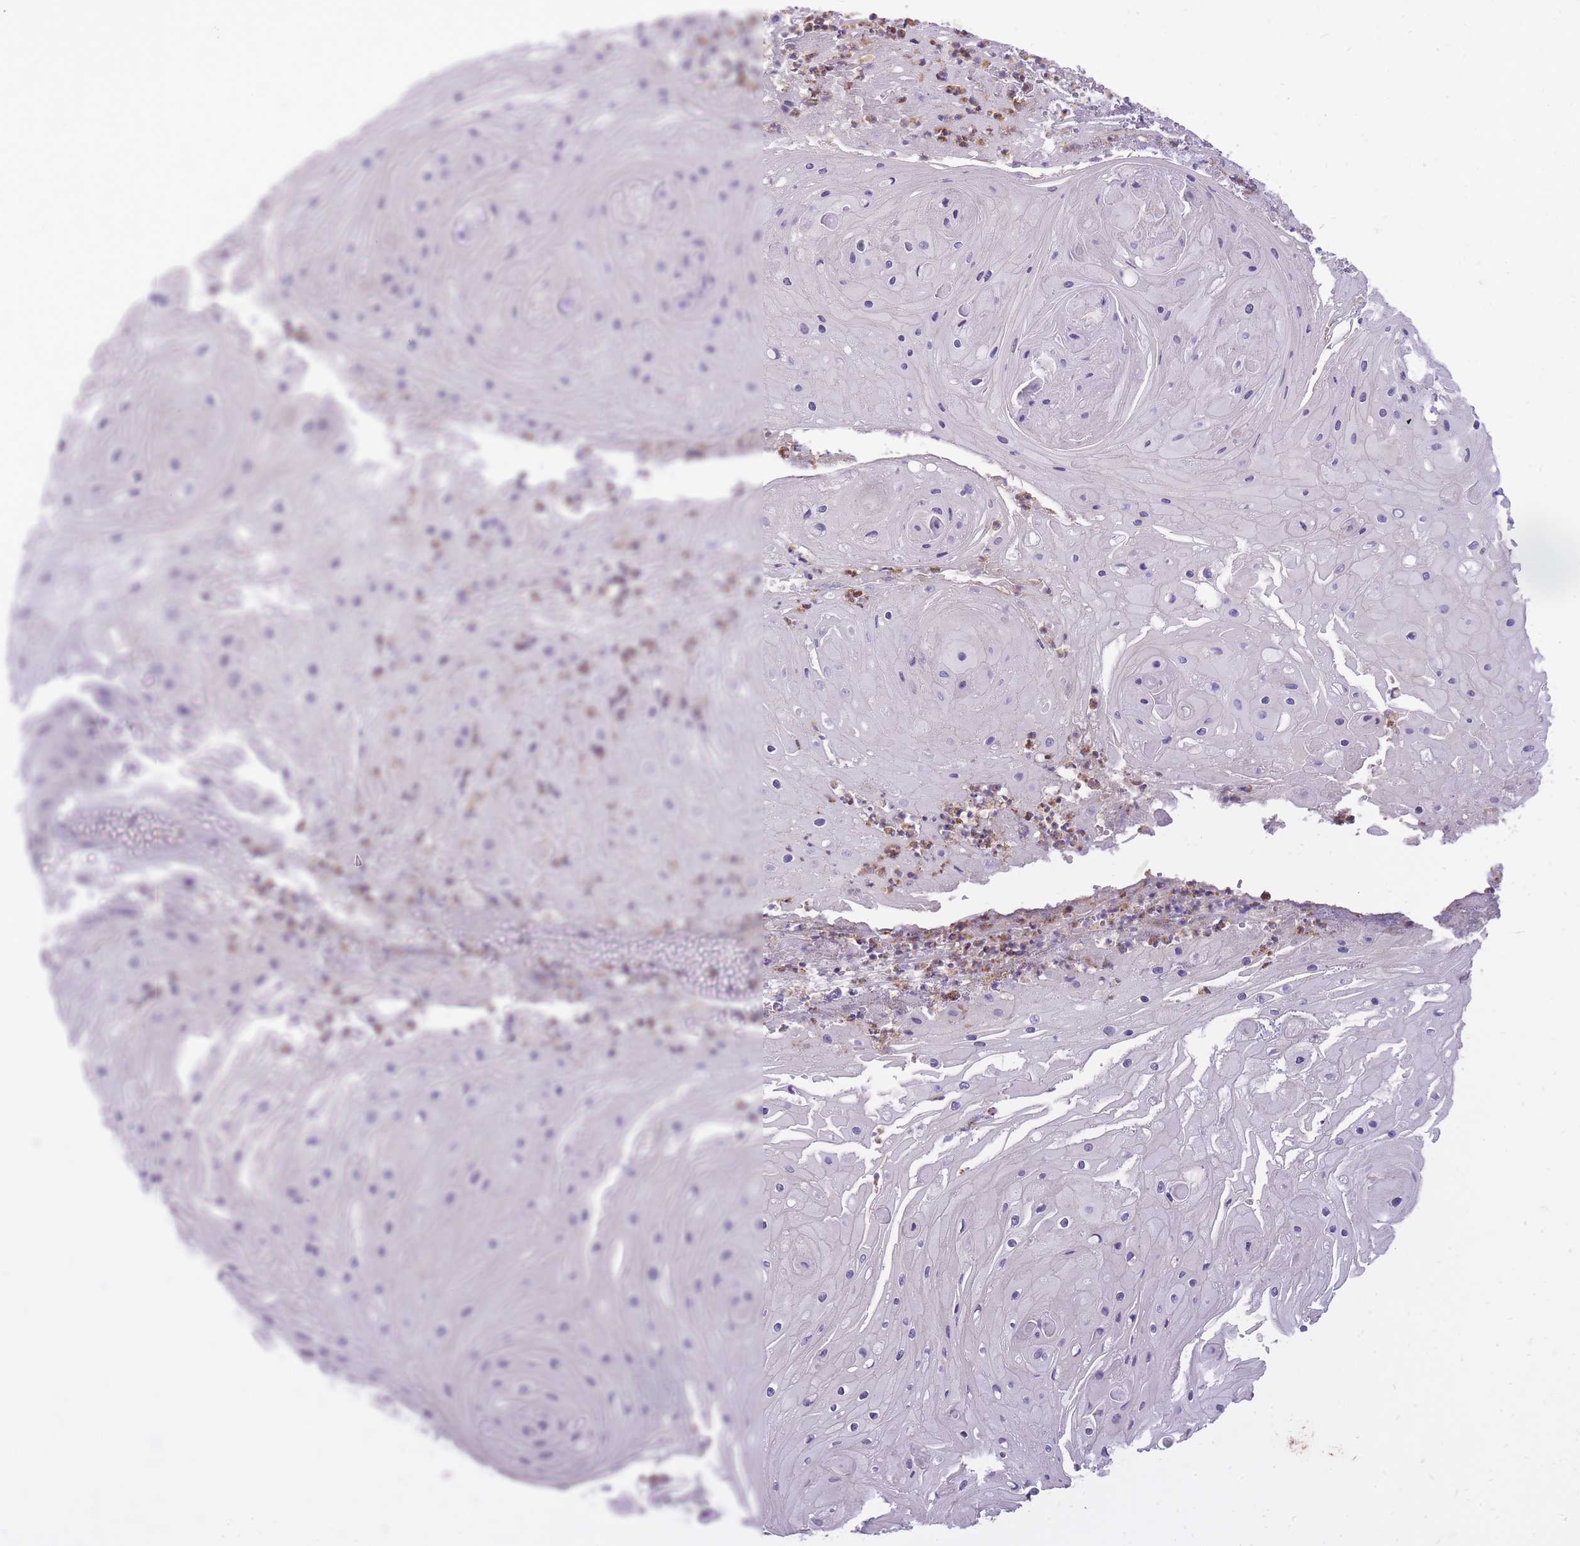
{"staining": {"intensity": "weak", "quantity": "<25%", "location": "nuclear"}, "tissue": "skin cancer", "cell_type": "Tumor cells", "image_type": "cancer", "snomed": [{"axis": "morphology", "description": "Squamous cell carcinoma, NOS"}, {"axis": "topography", "description": "Skin"}], "caption": "Skin cancer (squamous cell carcinoma) stained for a protein using IHC exhibits no positivity tumor cells.", "gene": "TIGD1", "patient": {"sex": "male", "age": 70}}